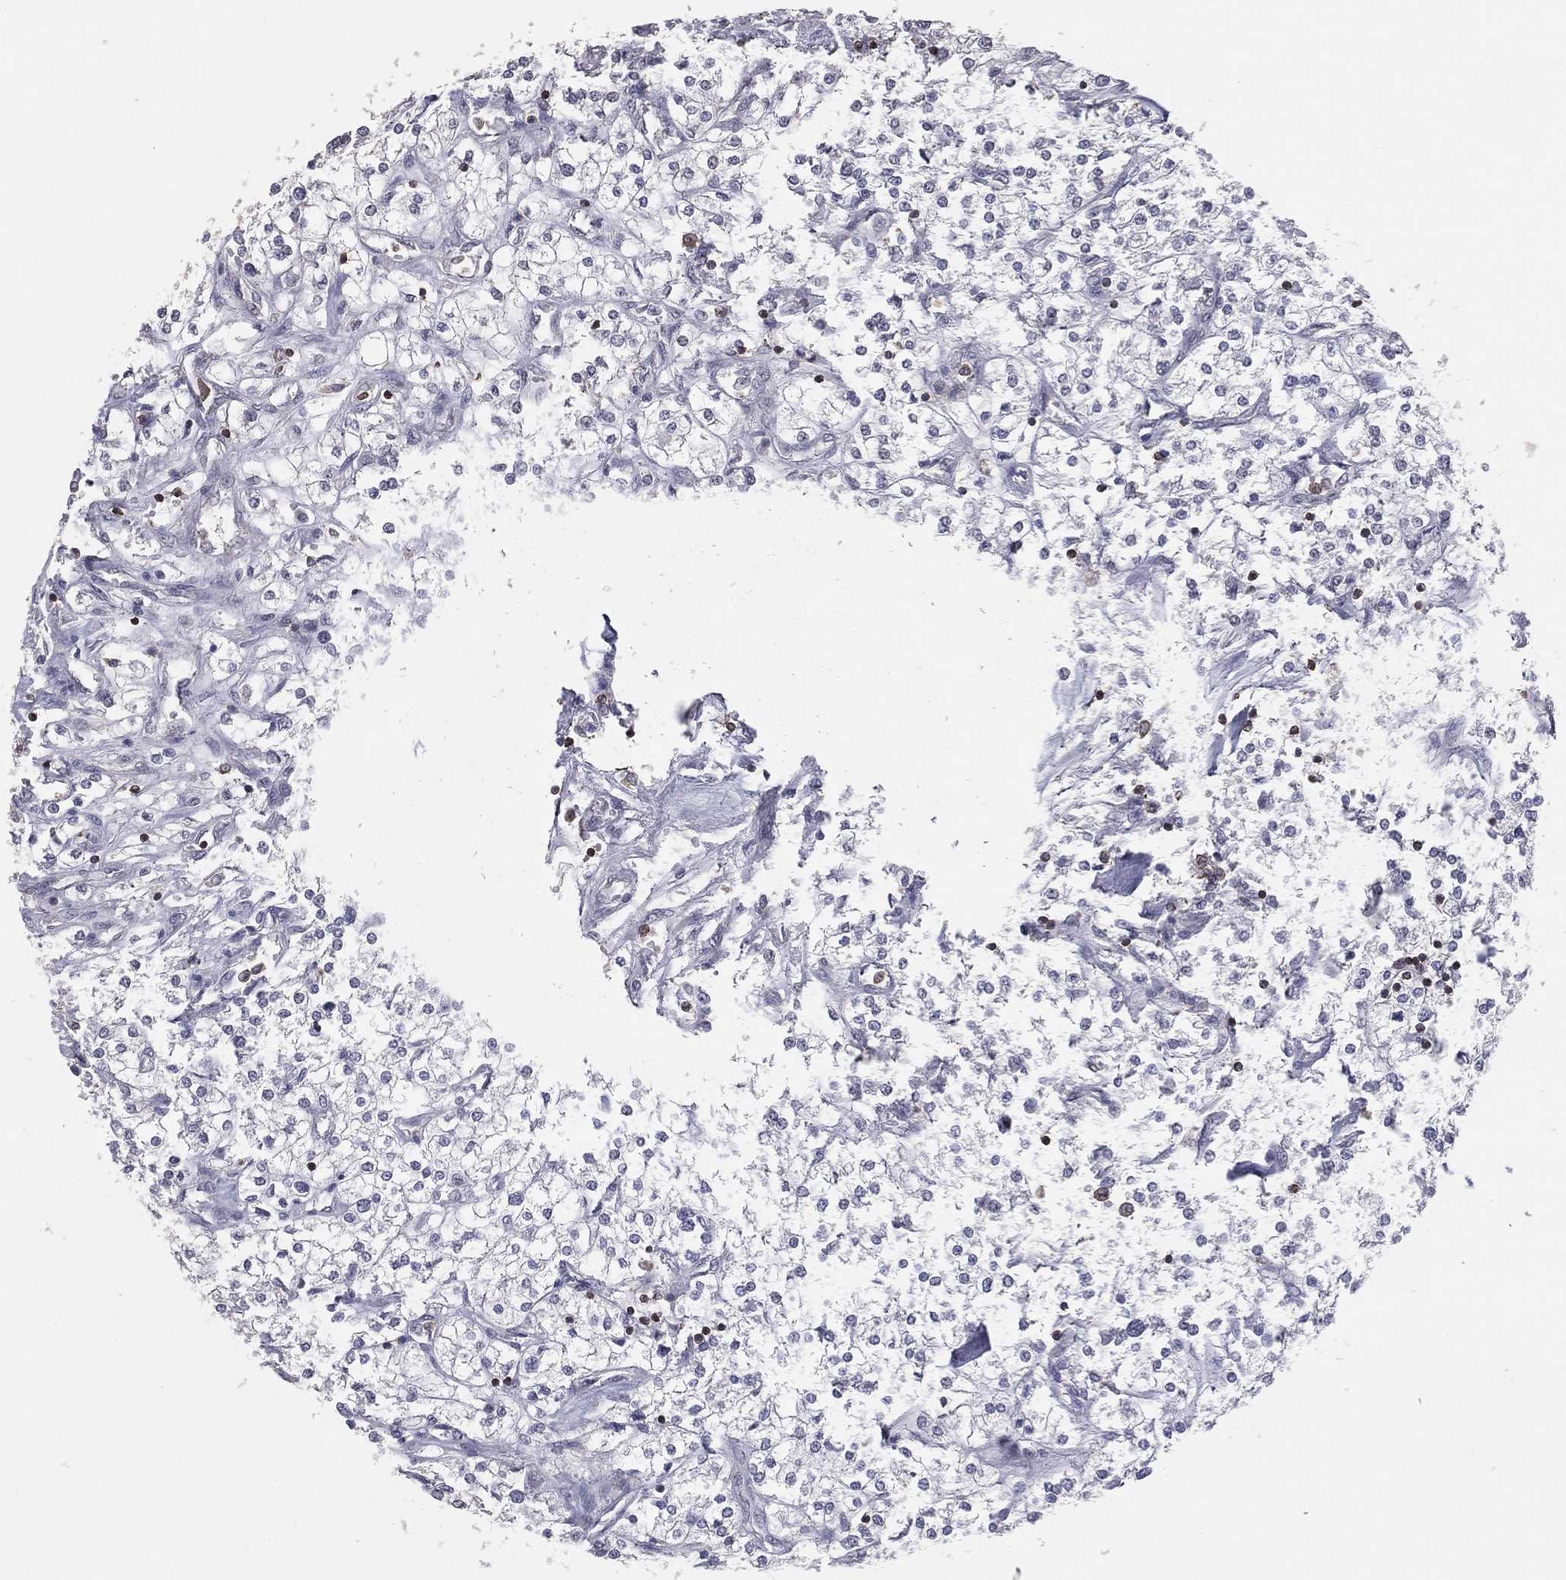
{"staining": {"intensity": "negative", "quantity": "none", "location": "none"}, "tissue": "renal cancer", "cell_type": "Tumor cells", "image_type": "cancer", "snomed": [{"axis": "morphology", "description": "Adenocarcinoma, NOS"}, {"axis": "topography", "description": "Kidney"}], "caption": "An immunohistochemistry (IHC) histopathology image of renal cancer (adenocarcinoma) is shown. There is no staining in tumor cells of renal cancer (adenocarcinoma).", "gene": "PSTPIP1", "patient": {"sex": "male", "age": 80}}